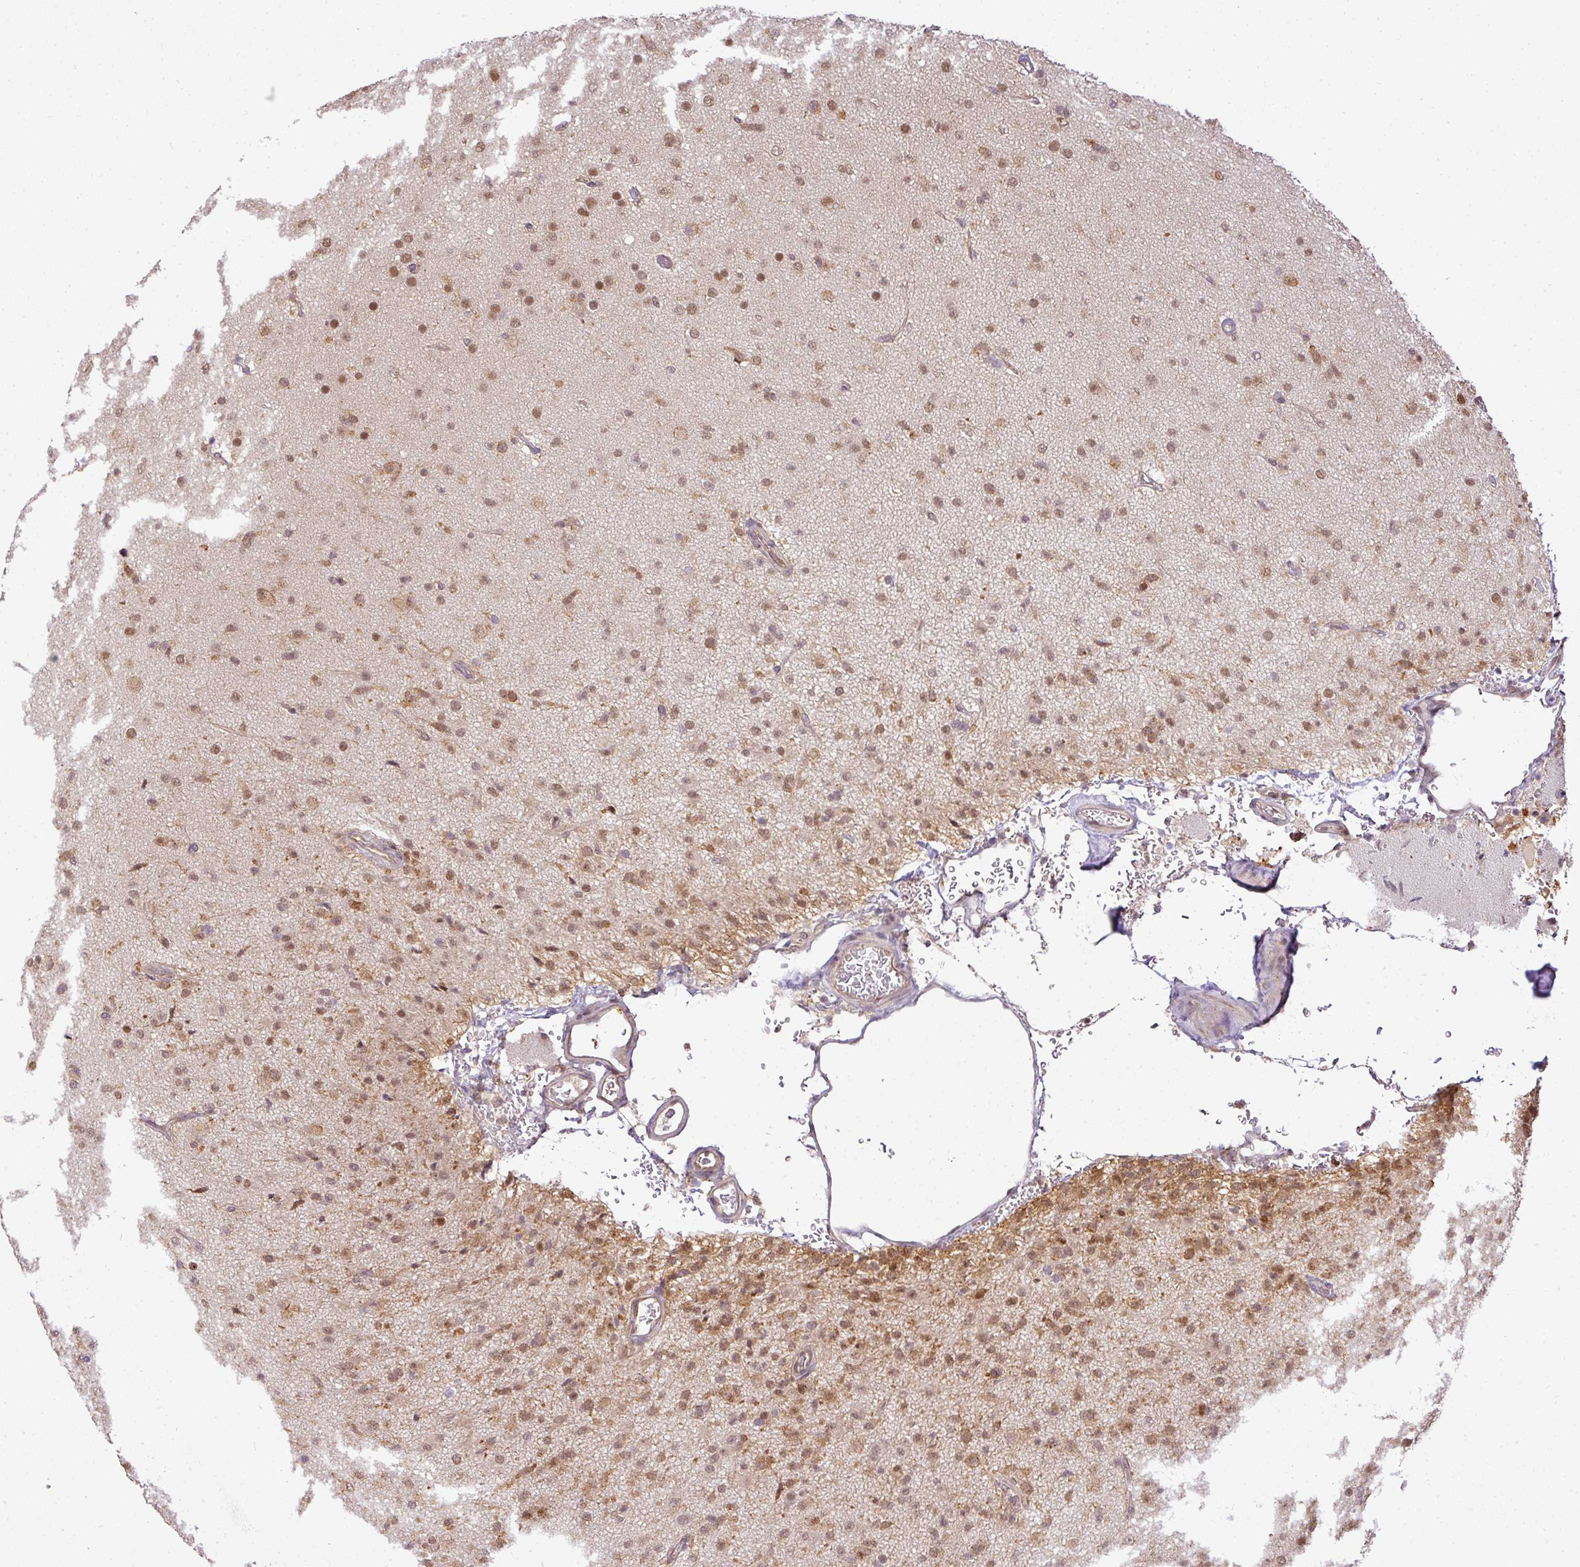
{"staining": {"intensity": "moderate", "quantity": ">75%", "location": "nuclear"}, "tissue": "glioma", "cell_type": "Tumor cells", "image_type": "cancer", "snomed": [{"axis": "morphology", "description": "Glioma, malignant, Low grade"}, {"axis": "topography", "description": "Brain"}], "caption": "This micrograph reveals IHC staining of low-grade glioma (malignant), with medium moderate nuclear expression in approximately >75% of tumor cells.", "gene": "C1orf226", "patient": {"sex": "male", "age": 65}}